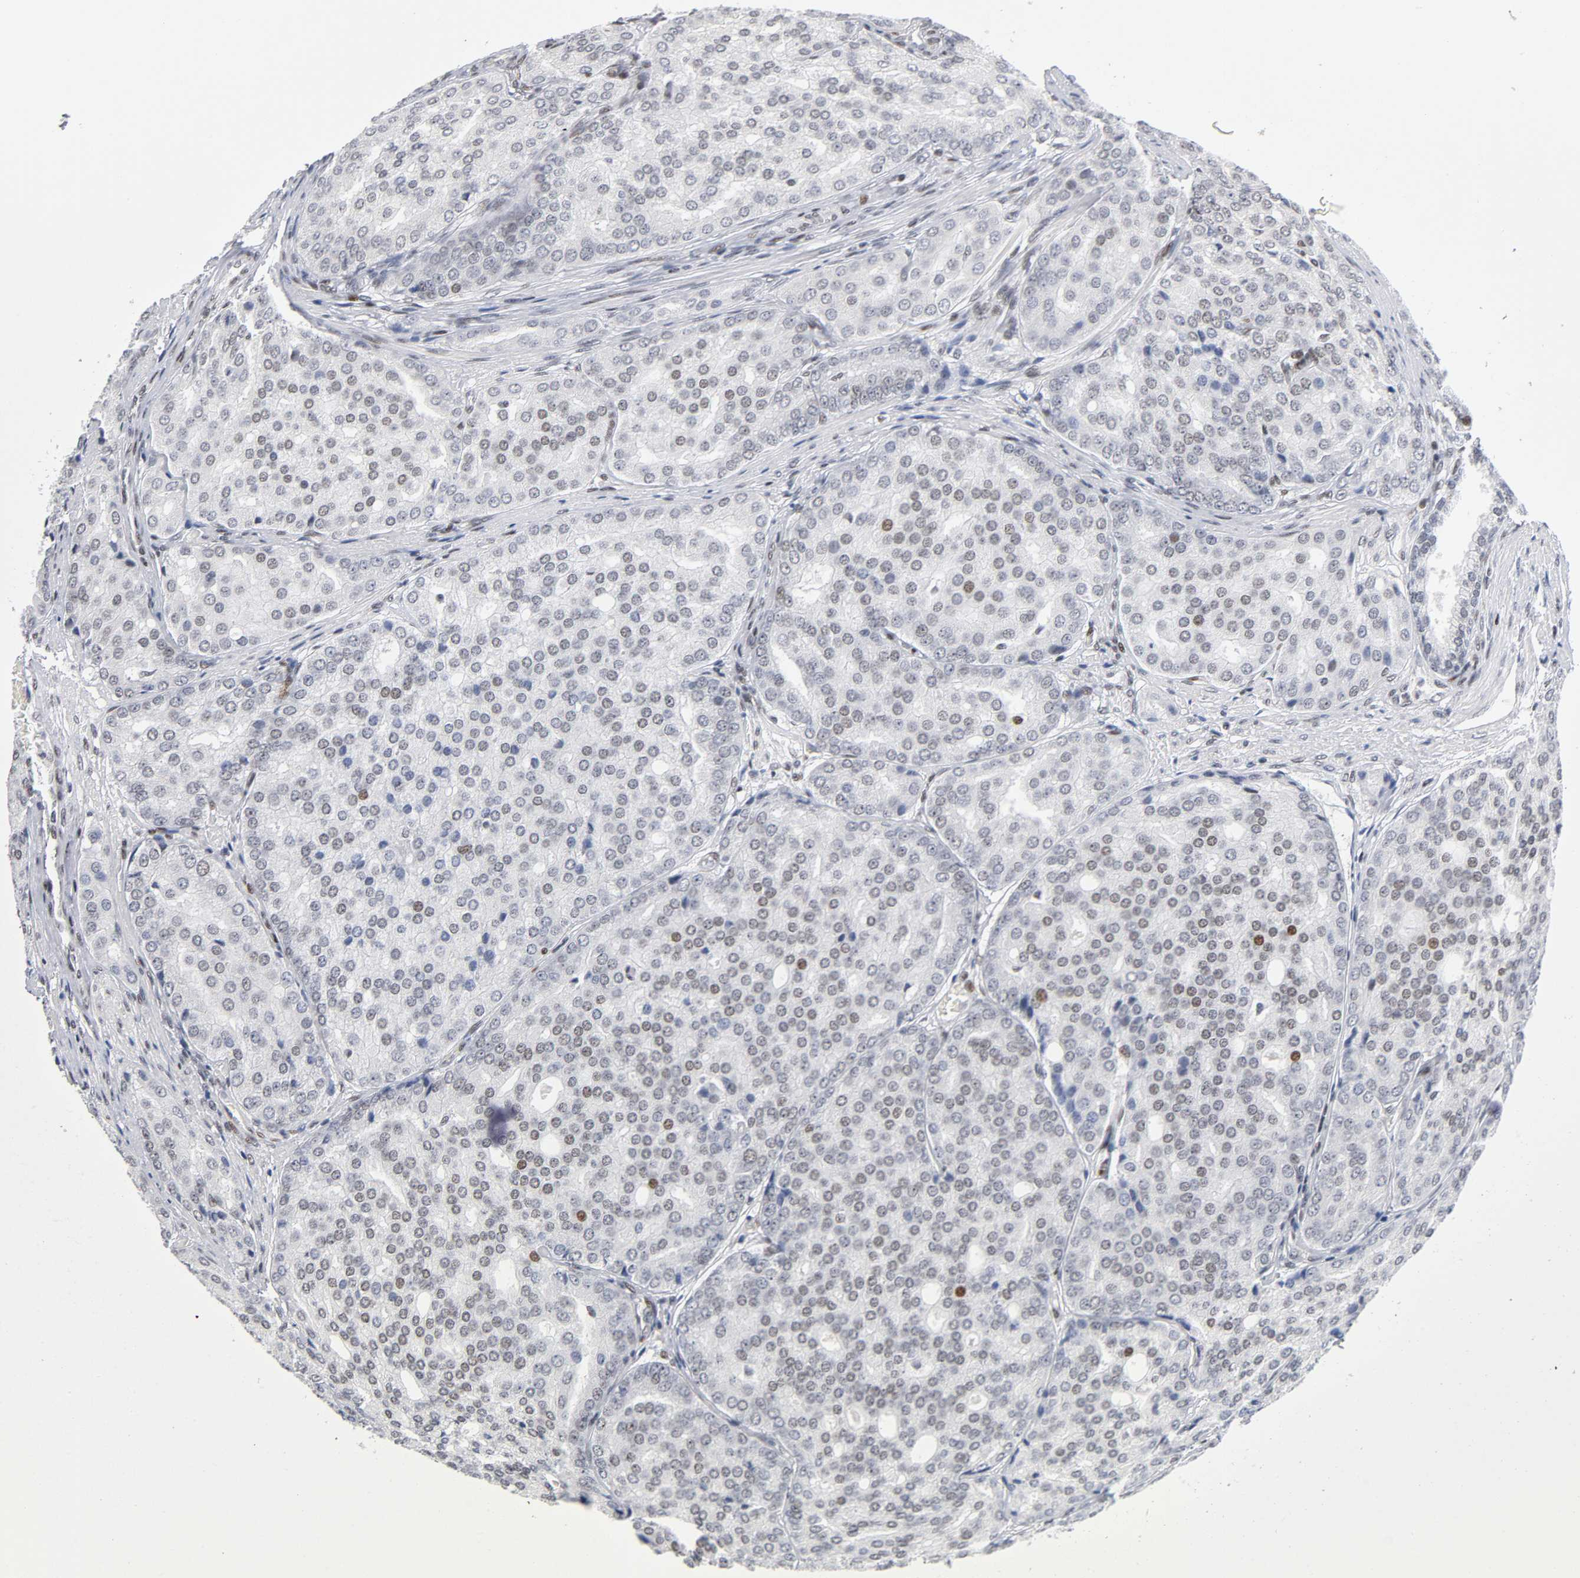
{"staining": {"intensity": "weak", "quantity": ">75%", "location": "nuclear"}, "tissue": "prostate cancer", "cell_type": "Tumor cells", "image_type": "cancer", "snomed": [{"axis": "morphology", "description": "Adenocarcinoma, High grade"}, {"axis": "topography", "description": "Prostate"}], "caption": "Immunohistochemistry (IHC) histopathology image of prostate cancer (high-grade adenocarcinoma) stained for a protein (brown), which reveals low levels of weak nuclear staining in about >75% of tumor cells.", "gene": "SP3", "patient": {"sex": "male", "age": 64}}